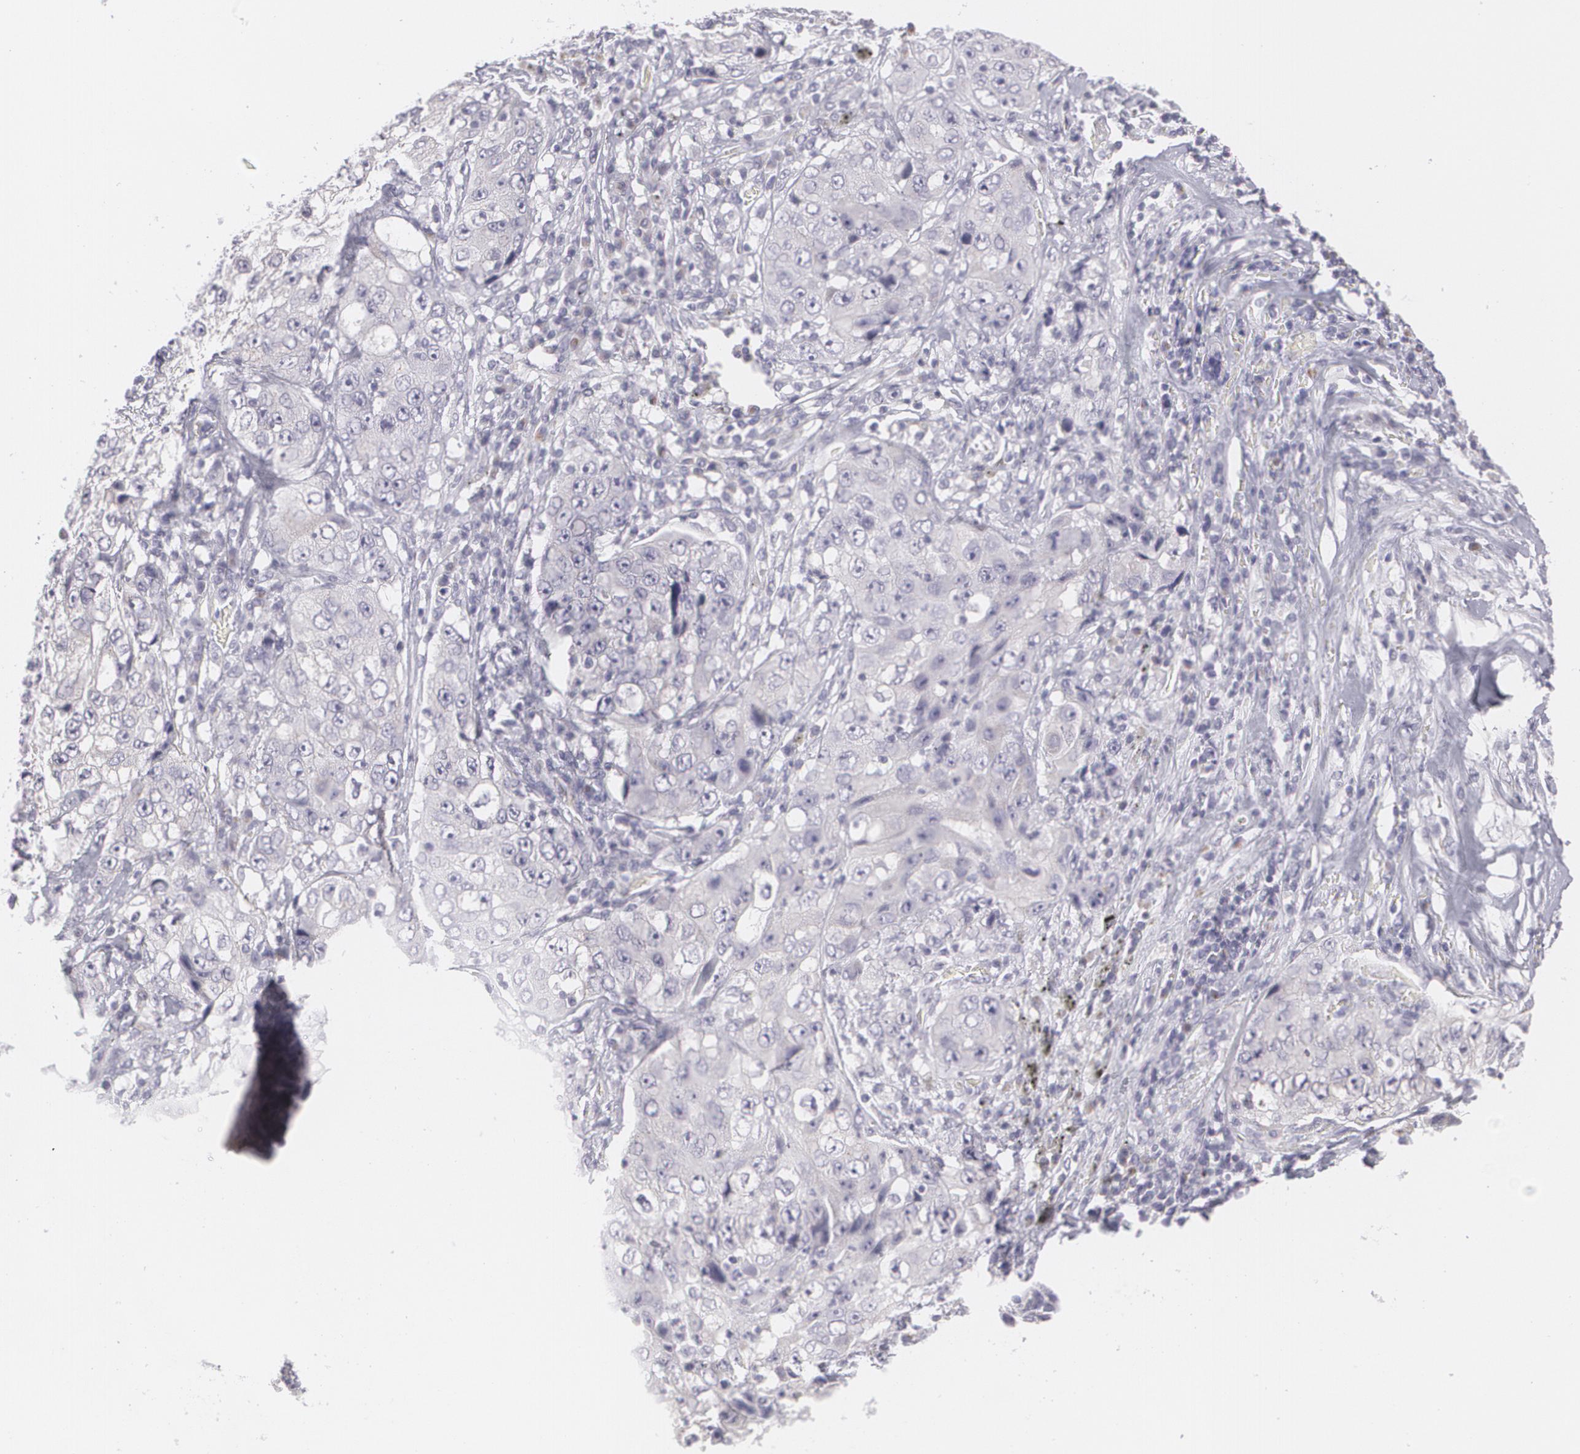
{"staining": {"intensity": "negative", "quantity": "none", "location": "none"}, "tissue": "lung cancer", "cell_type": "Tumor cells", "image_type": "cancer", "snomed": [{"axis": "morphology", "description": "Squamous cell carcinoma, NOS"}, {"axis": "topography", "description": "Lung"}], "caption": "The immunohistochemistry micrograph has no significant staining in tumor cells of lung cancer (squamous cell carcinoma) tissue.", "gene": "MBNL3", "patient": {"sex": "male", "age": 64}}